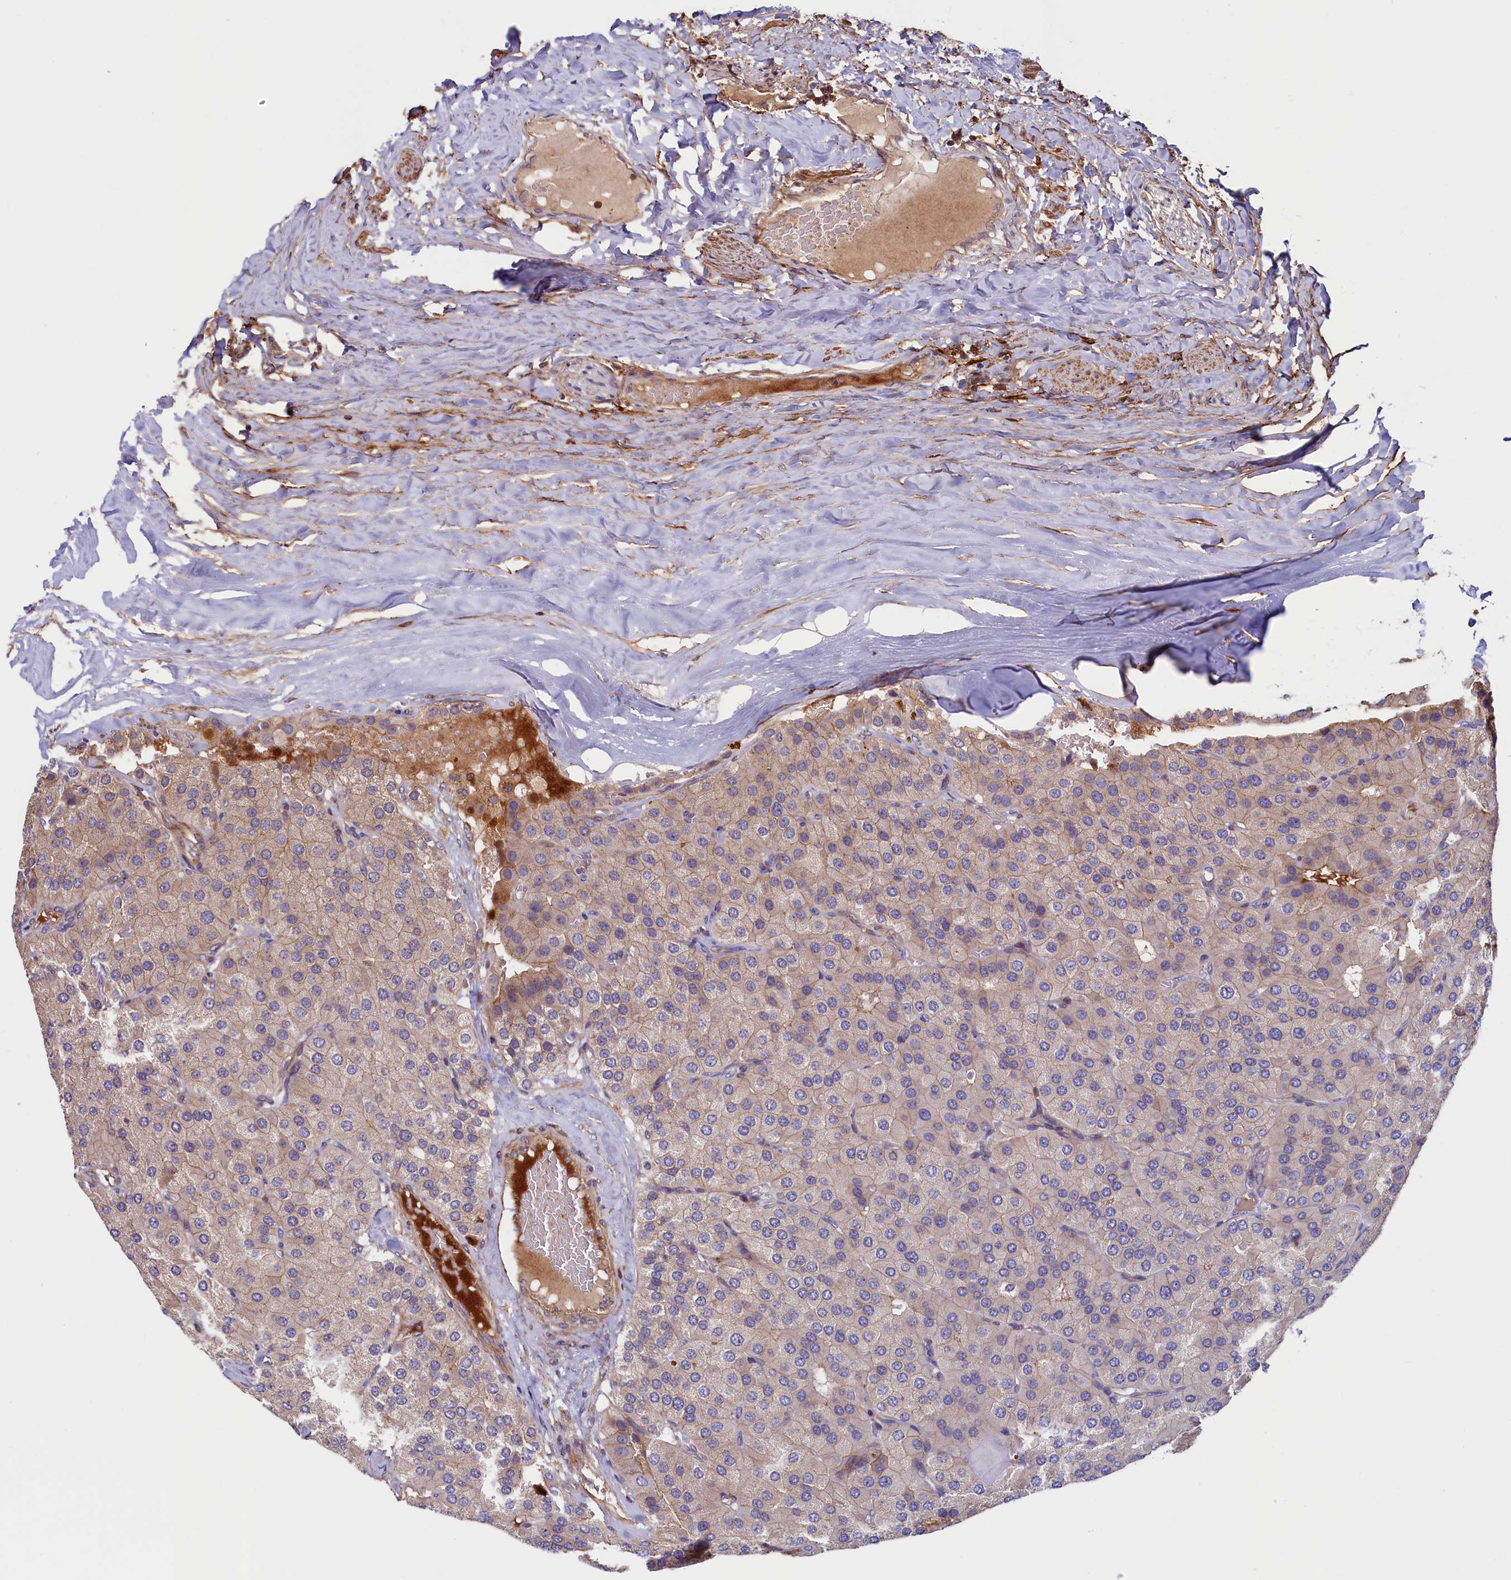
{"staining": {"intensity": "weak", "quantity": "25%-75%", "location": "cytoplasmic/membranous"}, "tissue": "parathyroid gland", "cell_type": "Glandular cells", "image_type": "normal", "snomed": [{"axis": "morphology", "description": "Normal tissue, NOS"}, {"axis": "morphology", "description": "Adenoma, NOS"}, {"axis": "topography", "description": "Parathyroid gland"}], "caption": "Immunohistochemistry (IHC) (DAB (3,3'-diaminobenzidine)) staining of normal human parathyroid gland demonstrates weak cytoplasmic/membranous protein expression in approximately 25%-75% of glandular cells.", "gene": "DUOXA1", "patient": {"sex": "female", "age": 86}}